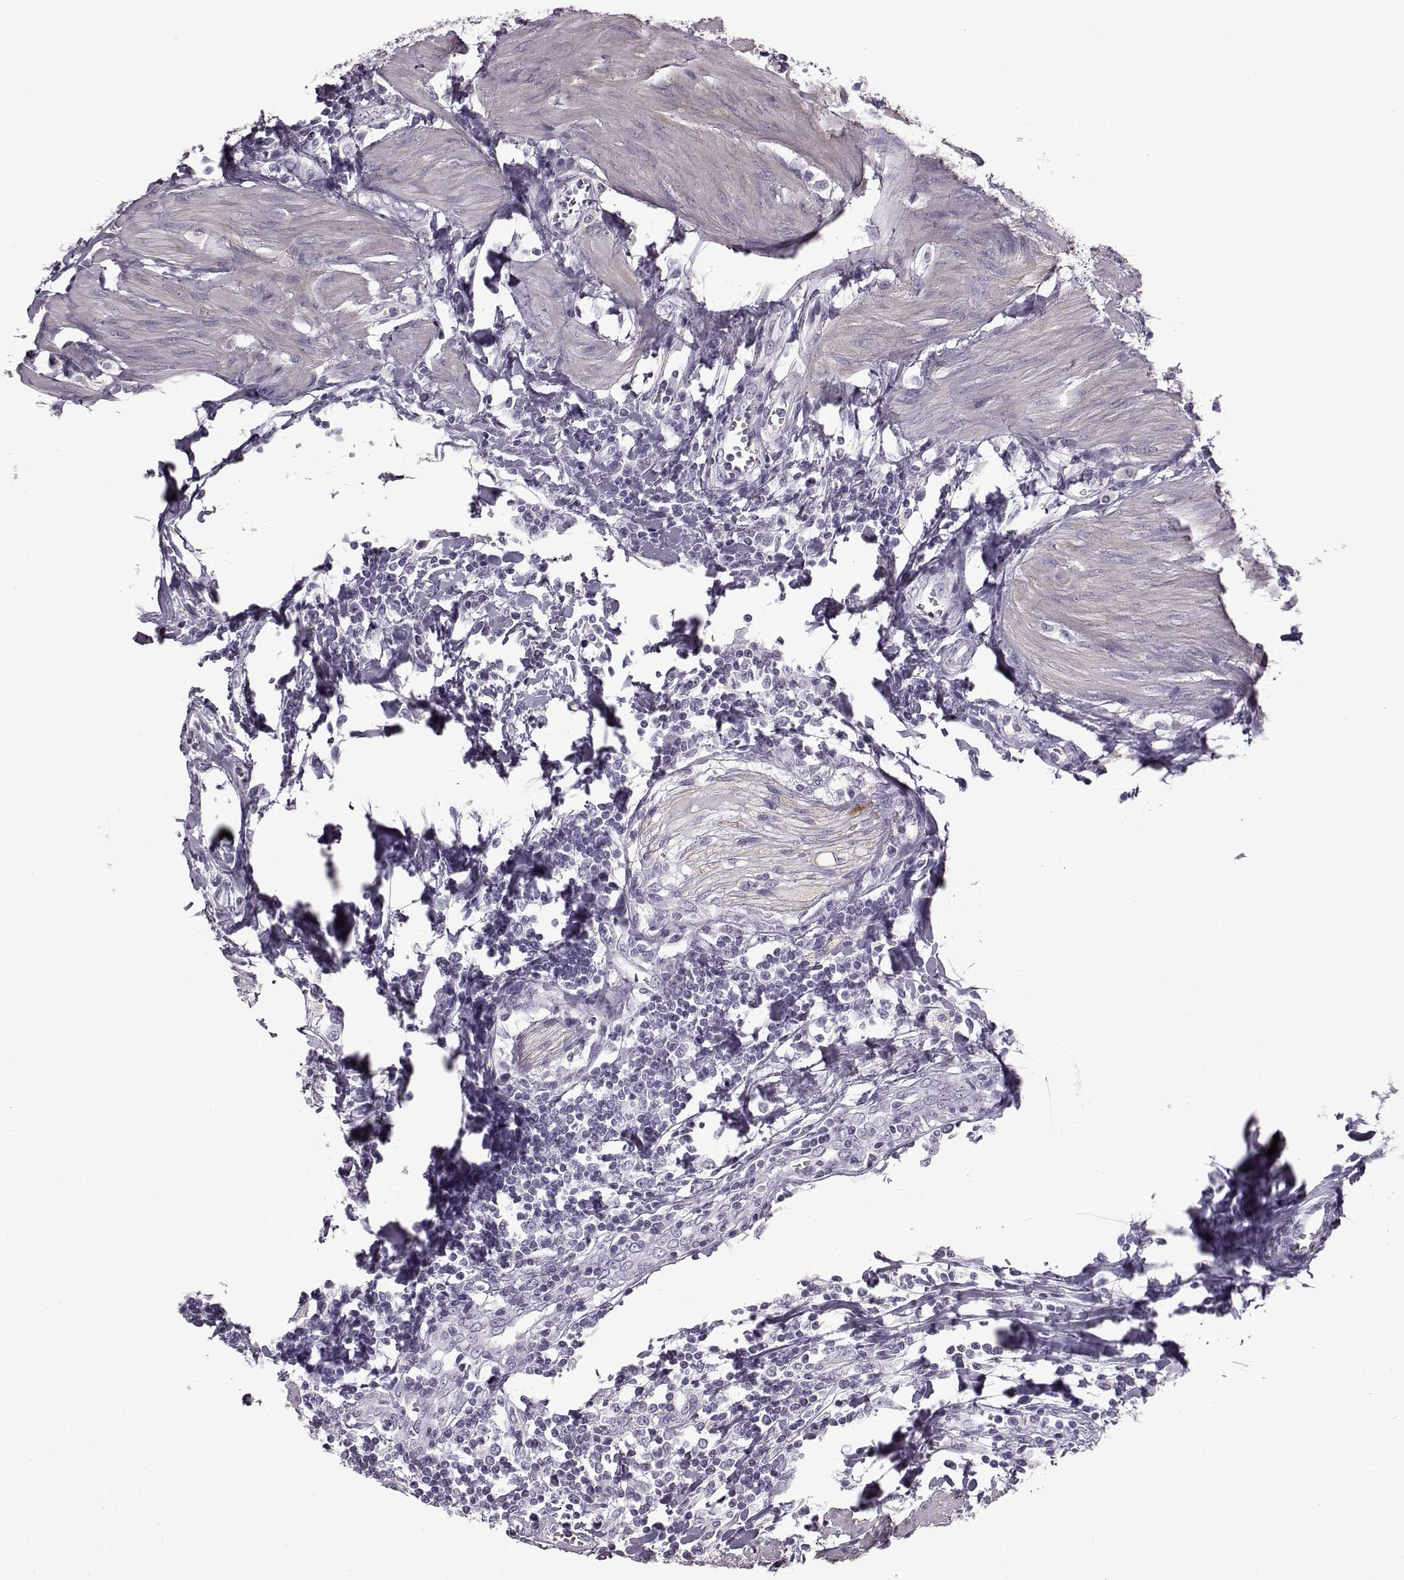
{"staining": {"intensity": "negative", "quantity": "none", "location": "none"}, "tissue": "urothelial cancer", "cell_type": "Tumor cells", "image_type": "cancer", "snomed": [{"axis": "morphology", "description": "Urothelial carcinoma, High grade"}, {"axis": "topography", "description": "Urinary bladder"}], "caption": "Photomicrograph shows no significant protein staining in tumor cells of urothelial cancer.", "gene": "SLC28A2", "patient": {"sex": "female", "age": 58}}